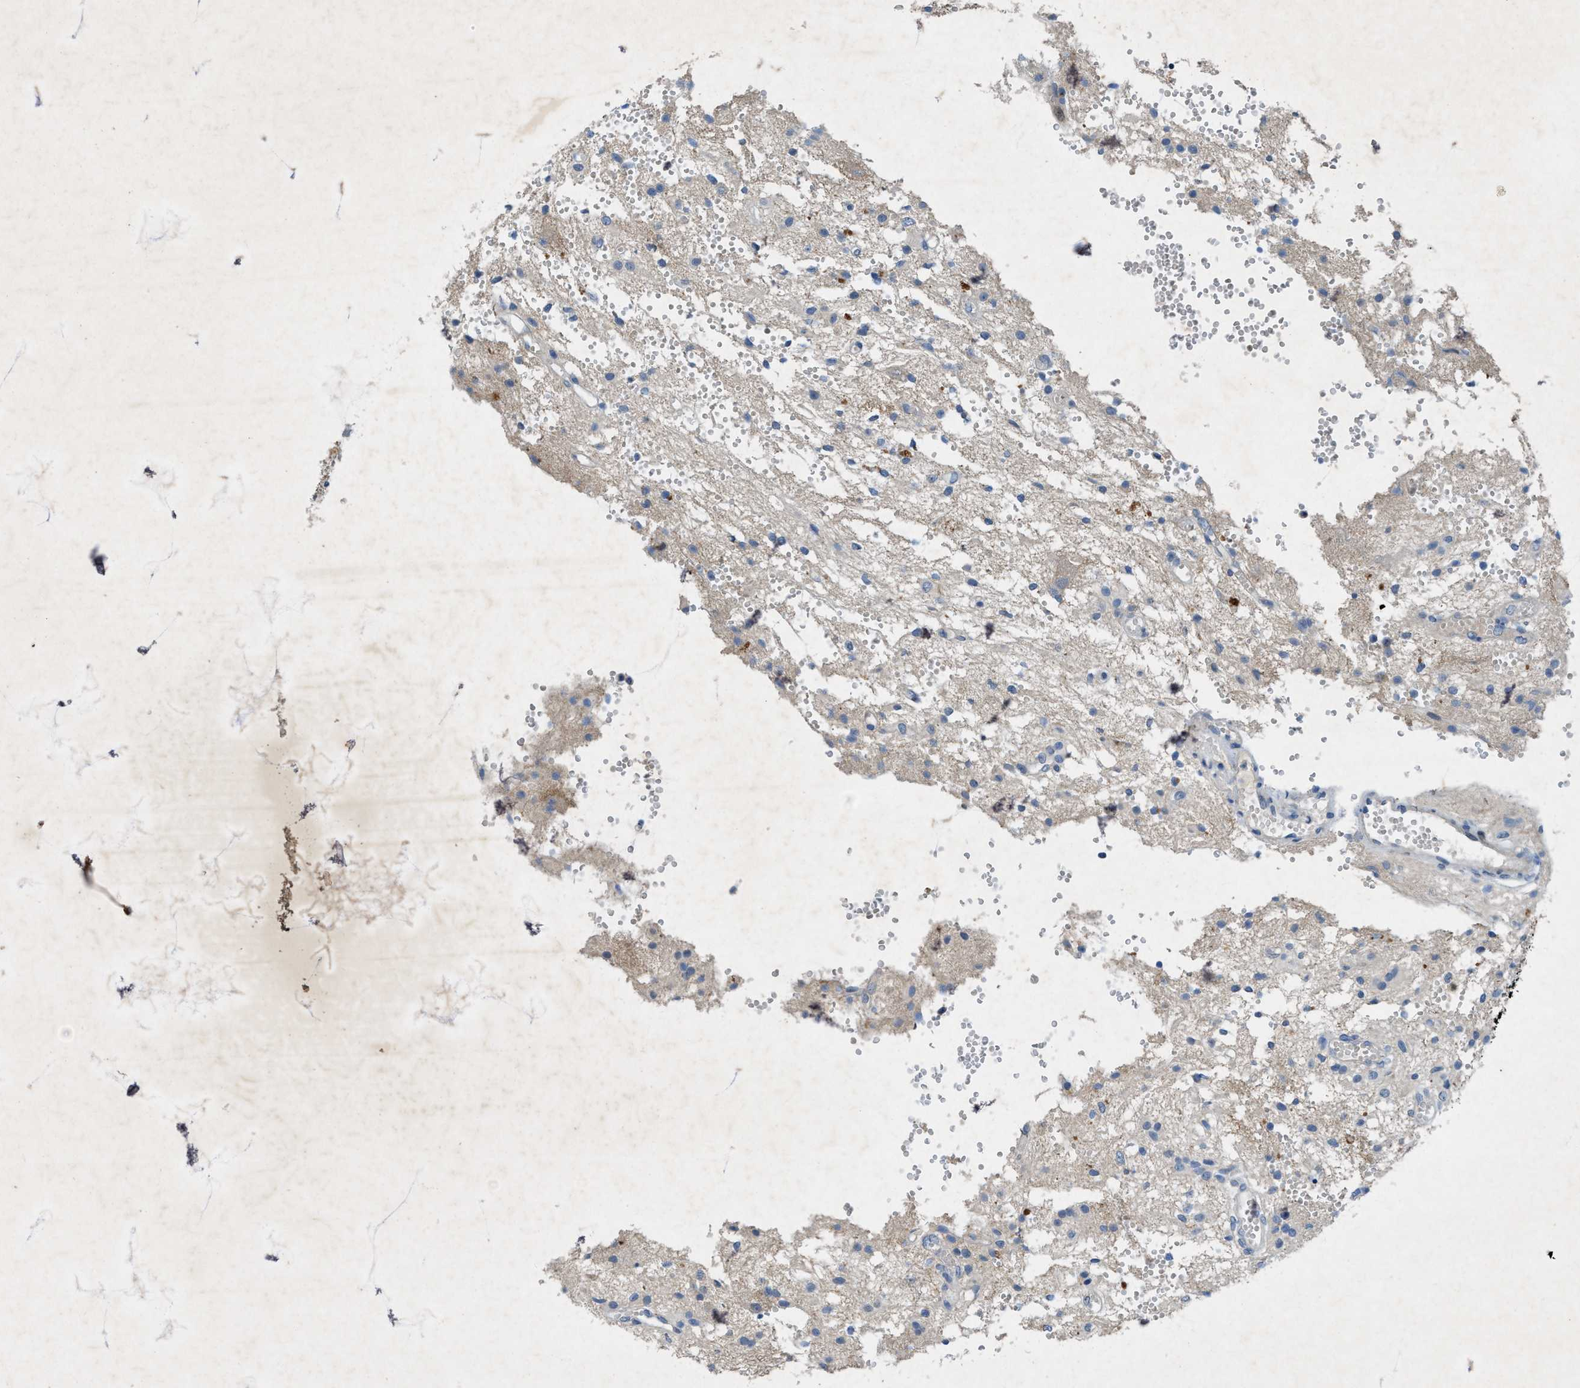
{"staining": {"intensity": "weak", "quantity": "<25%", "location": "cytoplasmic/membranous"}, "tissue": "glioma", "cell_type": "Tumor cells", "image_type": "cancer", "snomed": [{"axis": "morphology", "description": "Glioma, malignant, High grade"}, {"axis": "topography", "description": "Brain"}], "caption": "This is an immunohistochemistry histopathology image of glioma. There is no staining in tumor cells.", "gene": "URGCP", "patient": {"sex": "female", "age": 59}}